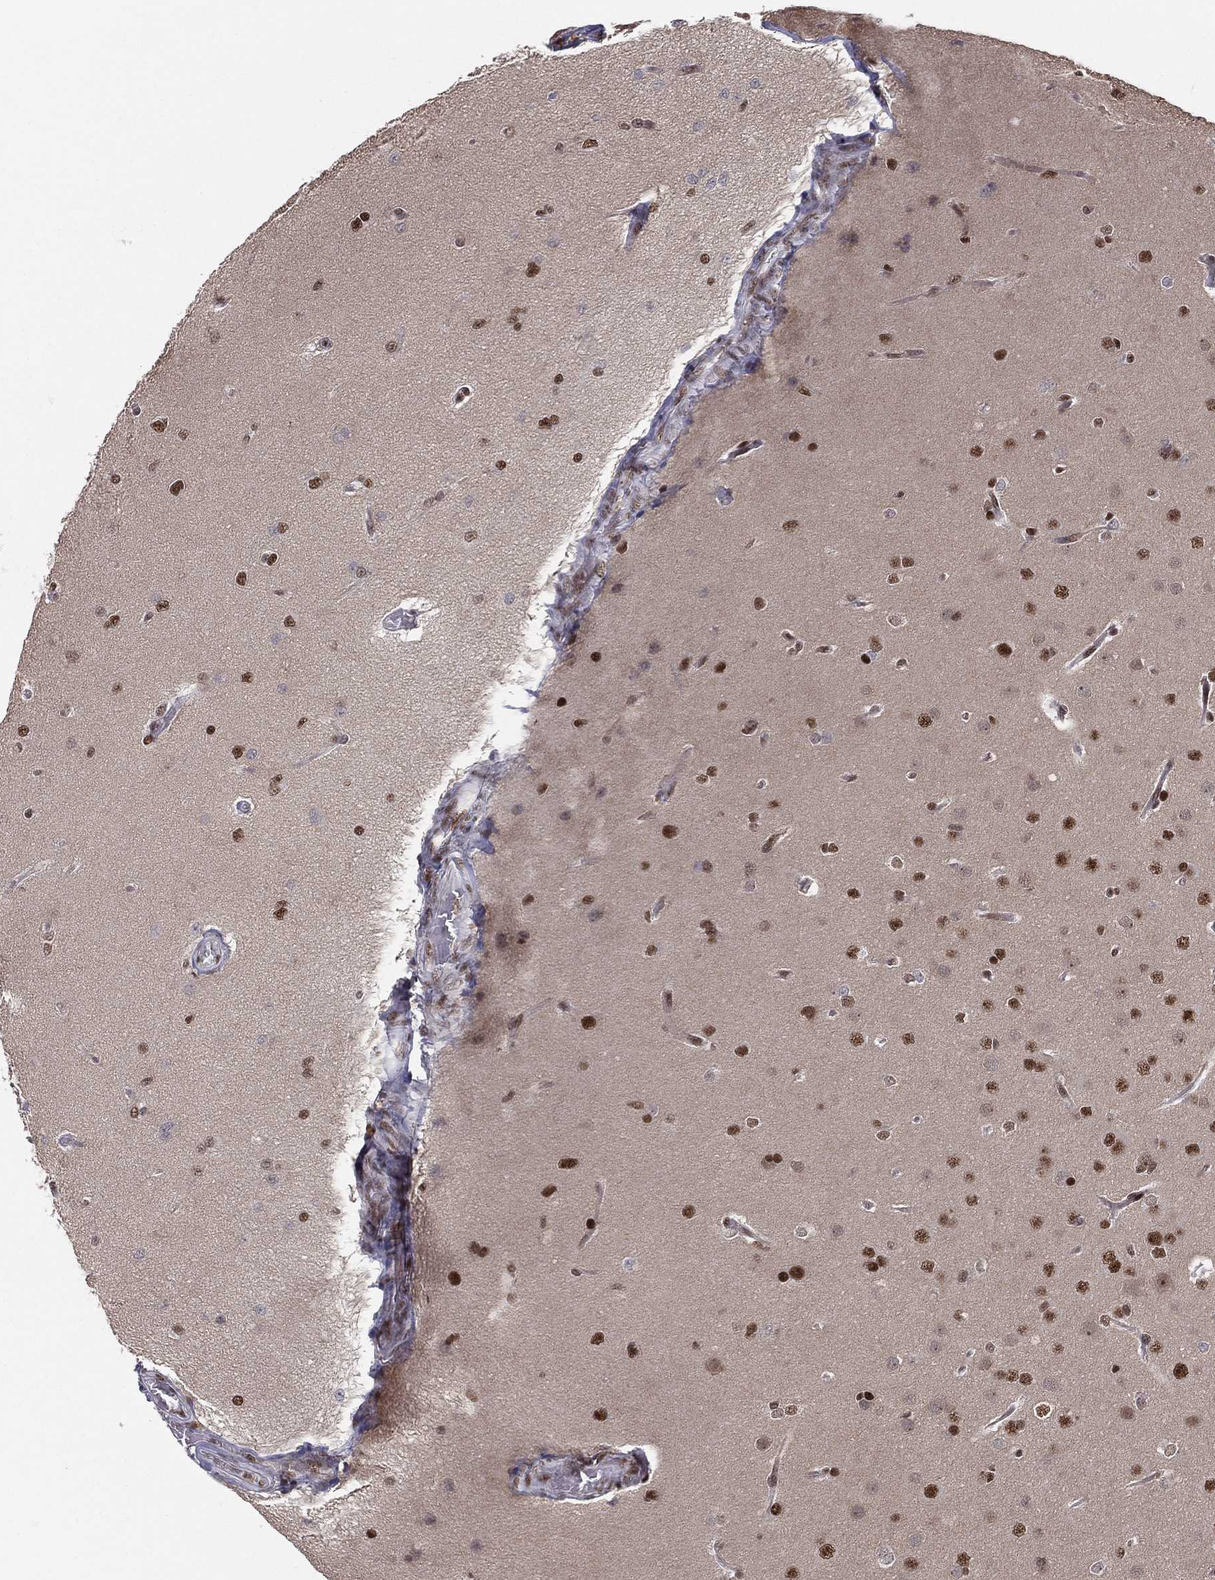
{"staining": {"intensity": "strong", "quantity": "25%-75%", "location": "nuclear"}, "tissue": "glioma", "cell_type": "Tumor cells", "image_type": "cancer", "snomed": [{"axis": "morphology", "description": "Glioma, malignant, Low grade"}, {"axis": "topography", "description": "Brain"}], "caption": "Malignant glioma (low-grade) tissue displays strong nuclear positivity in about 25%-75% of tumor cells, visualized by immunohistochemistry.", "gene": "GPALPP1", "patient": {"sex": "female", "age": 32}}